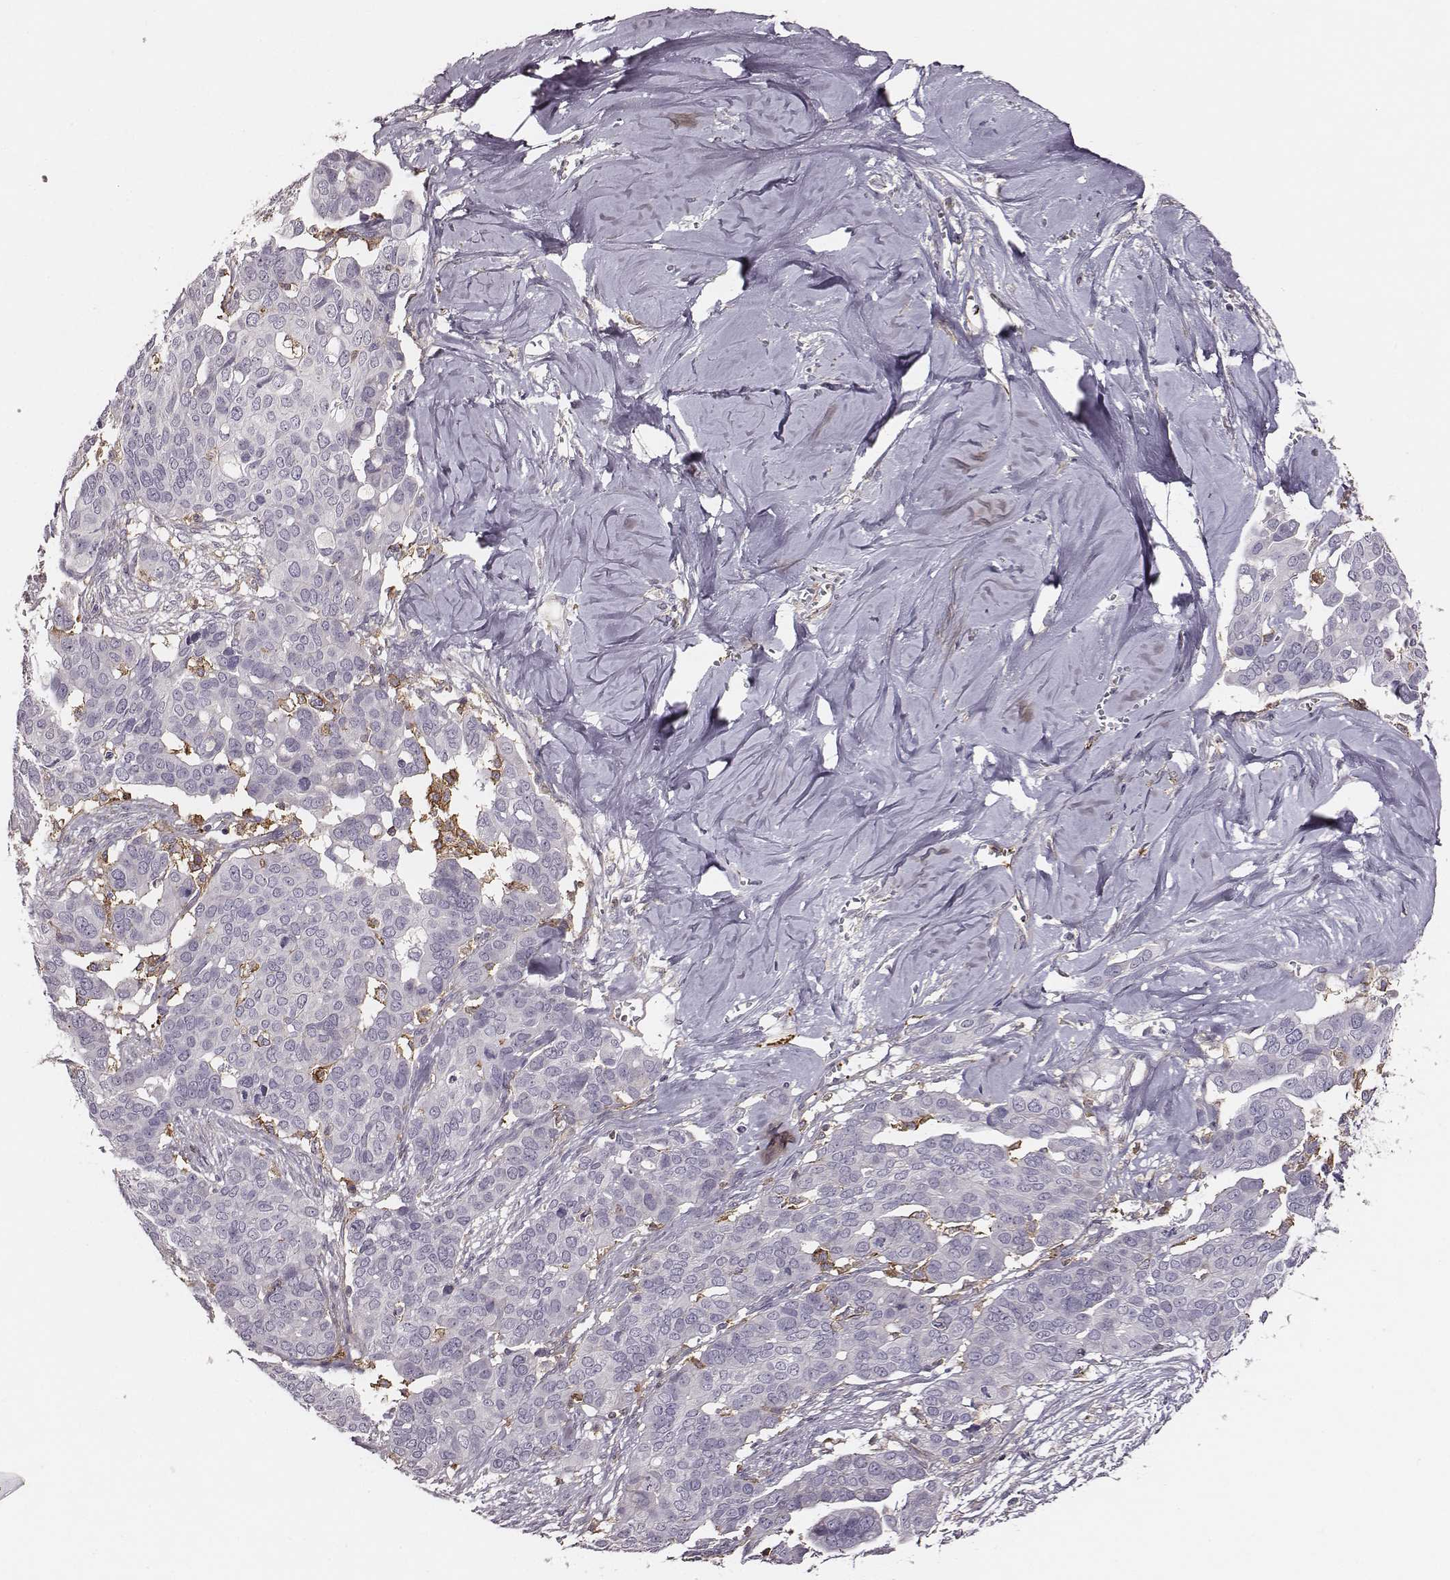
{"staining": {"intensity": "negative", "quantity": "none", "location": "none"}, "tissue": "ovarian cancer", "cell_type": "Tumor cells", "image_type": "cancer", "snomed": [{"axis": "morphology", "description": "Carcinoma, endometroid"}, {"axis": "topography", "description": "Ovary"}], "caption": "A photomicrograph of human ovarian endometroid carcinoma is negative for staining in tumor cells.", "gene": "ZYX", "patient": {"sex": "female", "age": 78}}